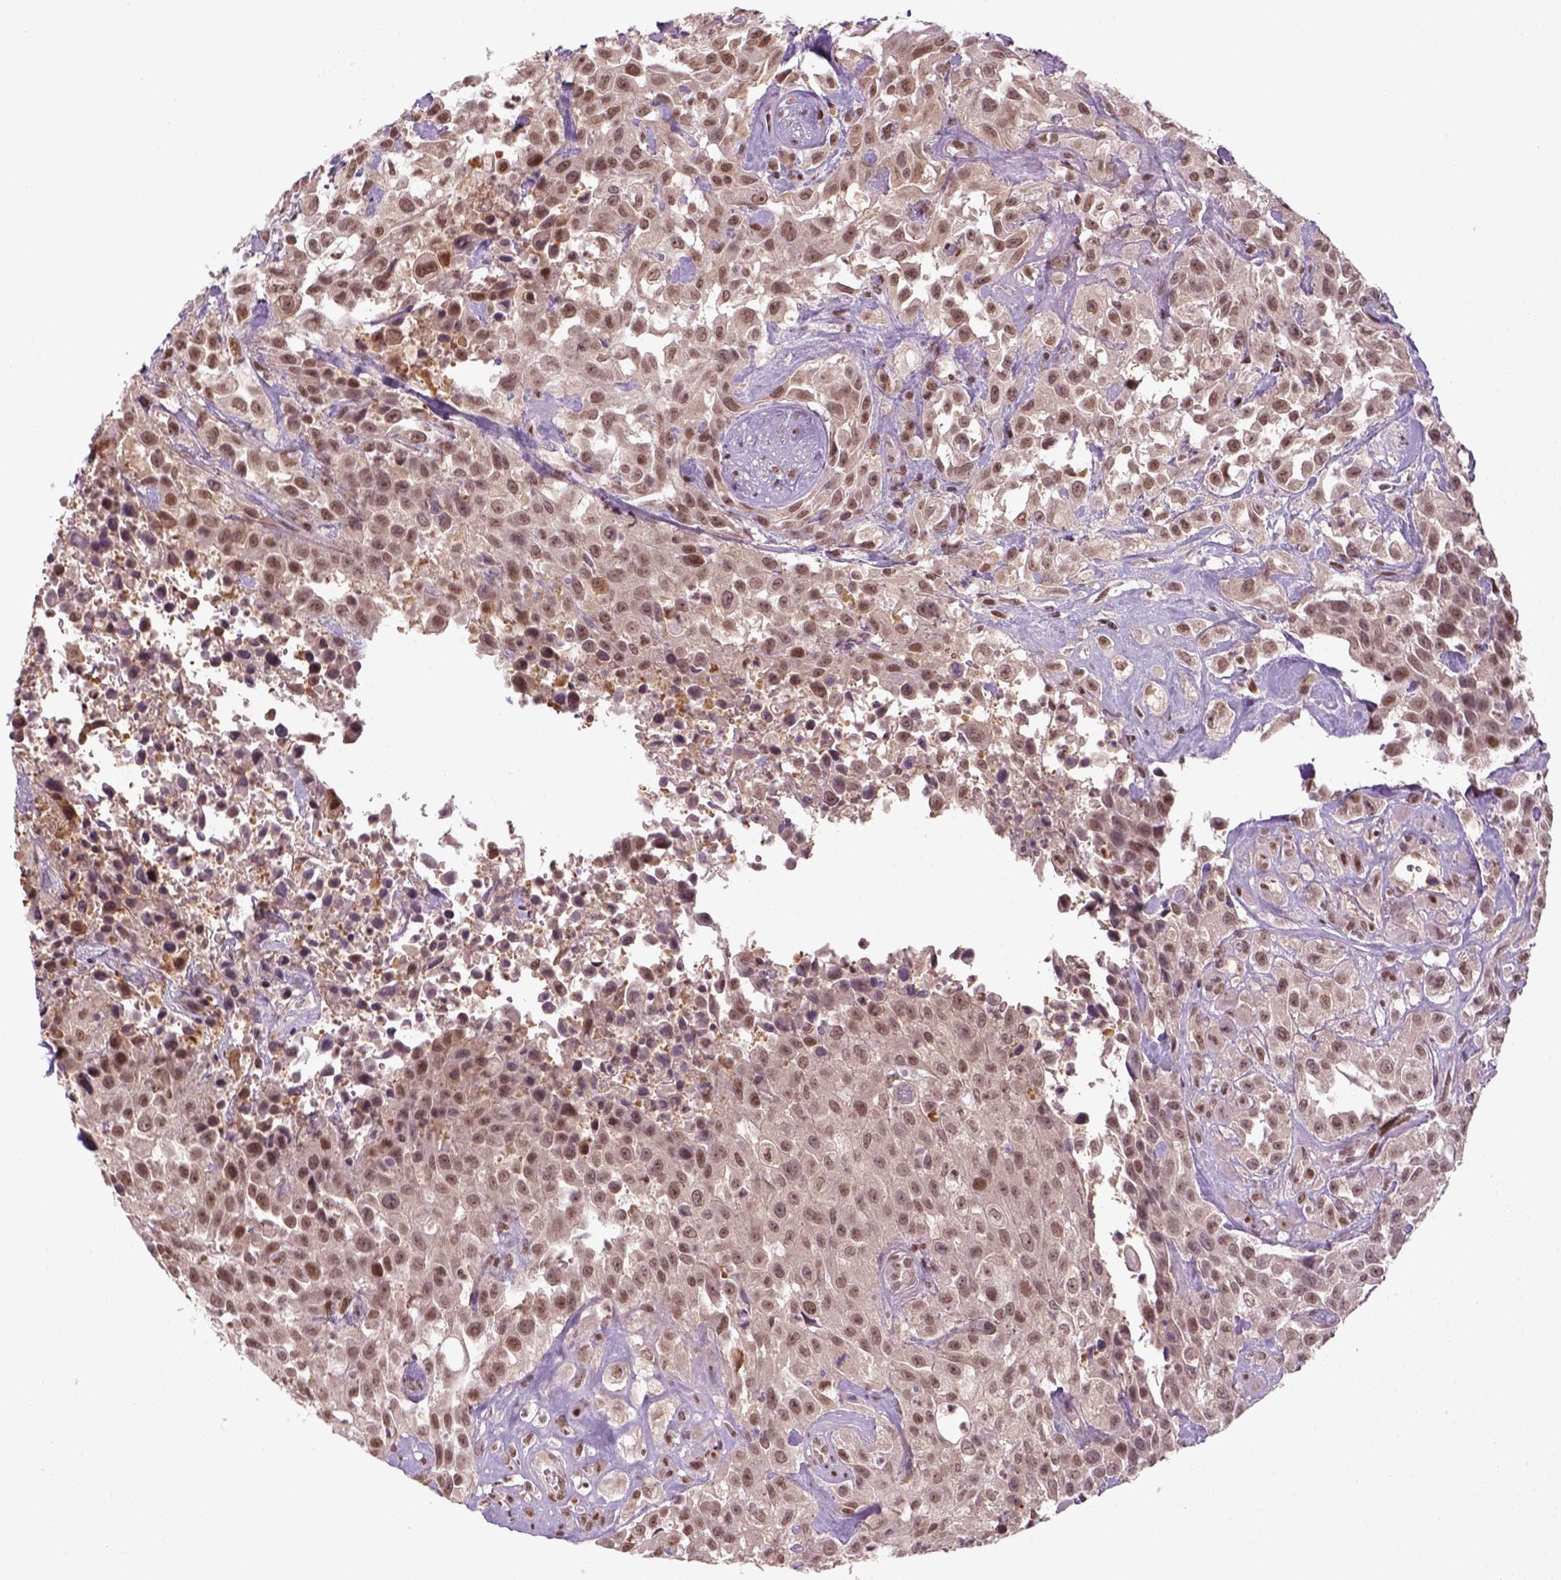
{"staining": {"intensity": "moderate", "quantity": ">75%", "location": "nuclear"}, "tissue": "urothelial cancer", "cell_type": "Tumor cells", "image_type": "cancer", "snomed": [{"axis": "morphology", "description": "Urothelial carcinoma, High grade"}, {"axis": "topography", "description": "Urinary bladder"}], "caption": "Immunohistochemistry image of neoplastic tissue: human high-grade urothelial carcinoma stained using immunohistochemistry exhibits medium levels of moderate protein expression localized specifically in the nuclear of tumor cells, appearing as a nuclear brown color.", "gene": "GOT1", "patient": {"sex": "male", "age": 79}}